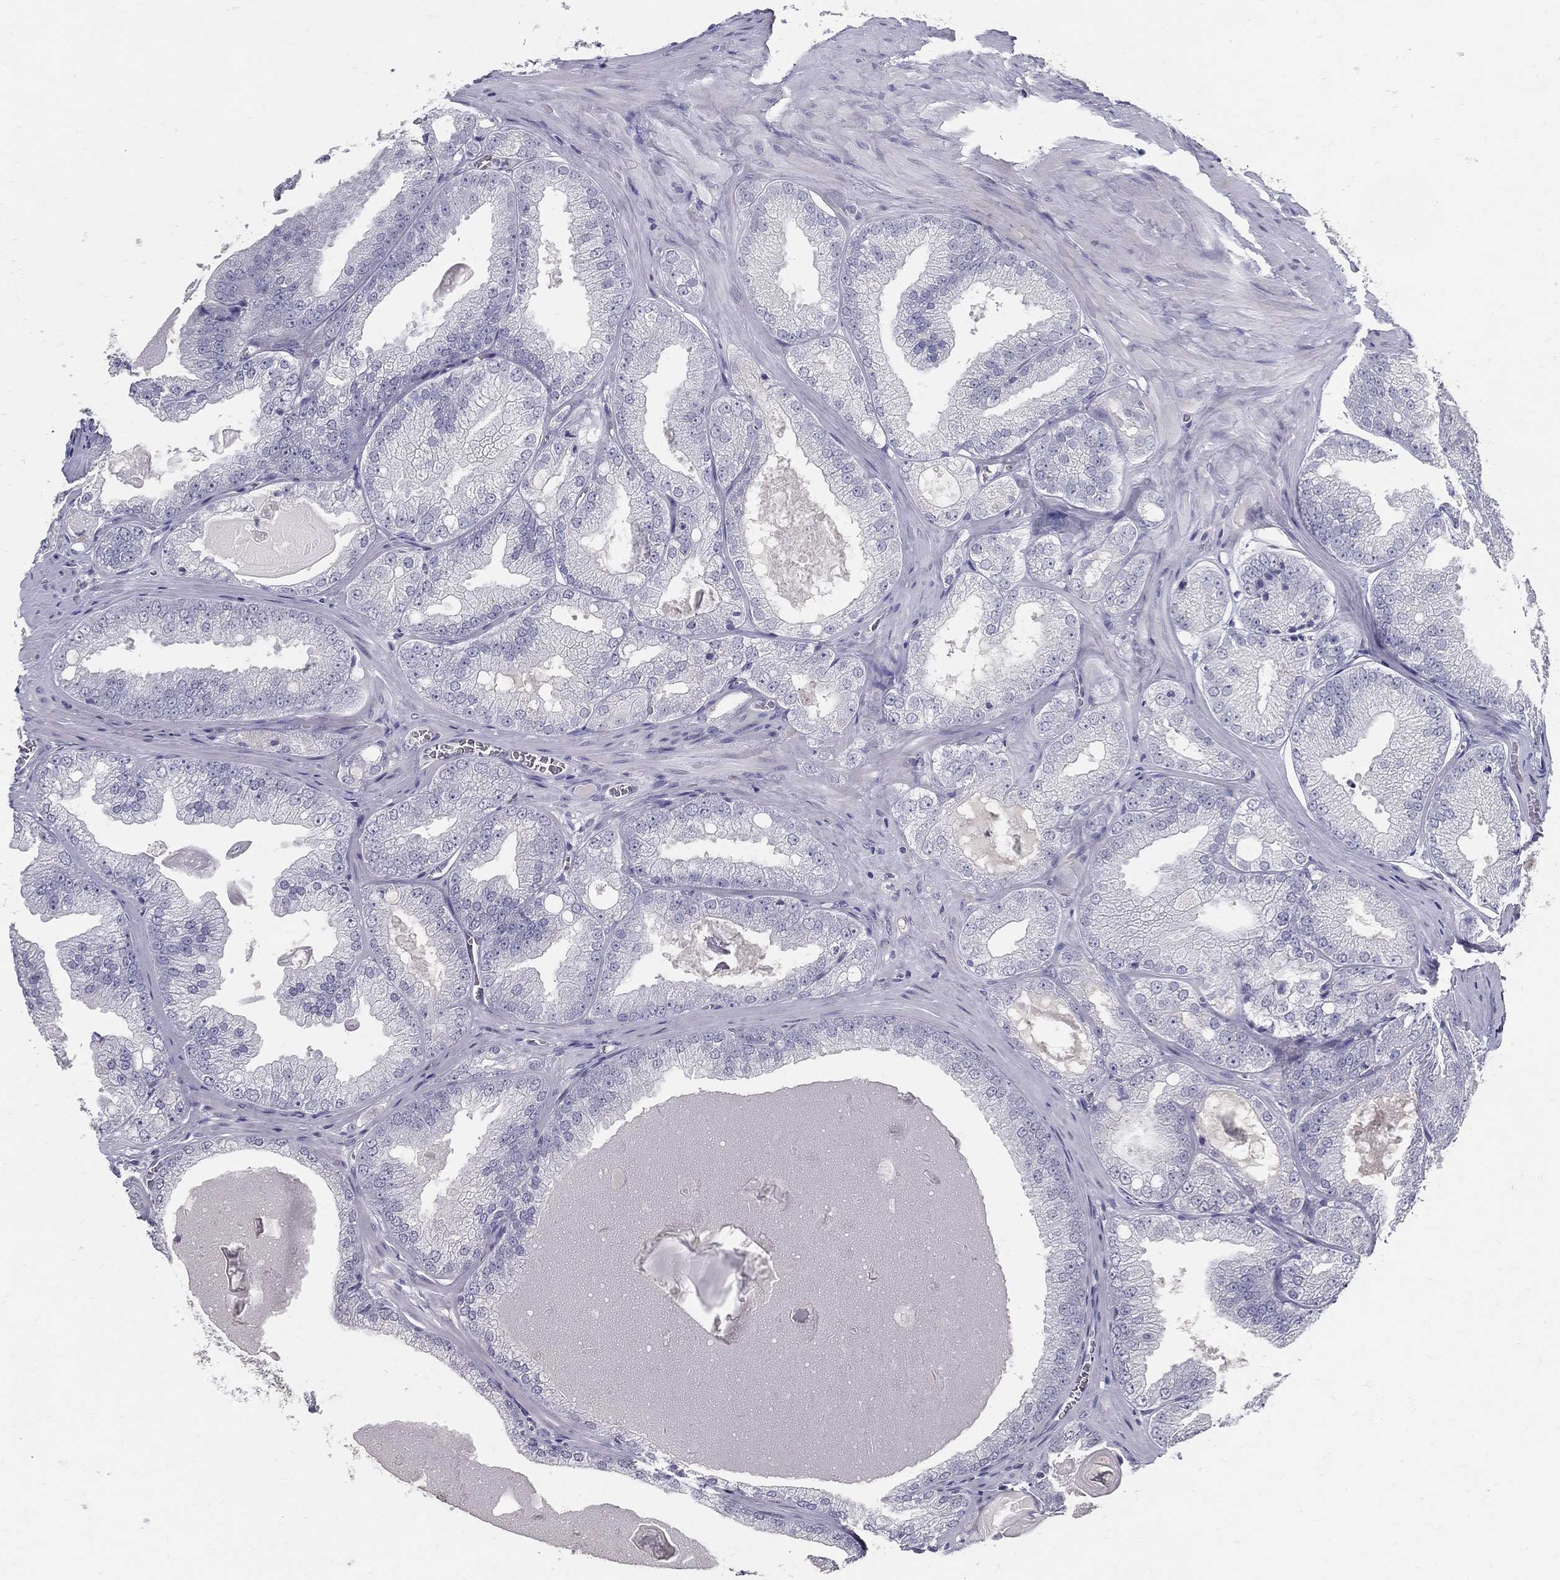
{"staining": {"intensity": "negative", "quantity": "none", "location": "none"}, "tissue": "prostate cancer", "cell_type": "Tumor cells", "image_type": "cancer", "snomed": [{"axis": "morphology", "description": "Adenocarcinoma, Low grade"}, {"axis": "topography", "description": "Prostate"}], "caption": "DAB immunohistochemical staining of human prostate cancer demonstrates no significant positivity in tumor cells. Brightfield microscopy of IHC stained with DAB (3,3'-diaminobenzidine) (brown) and hematoxylin (blue), captured at high magnification.", "gene": "ACE2", "patient": {"sex": "male", "age": 72}}